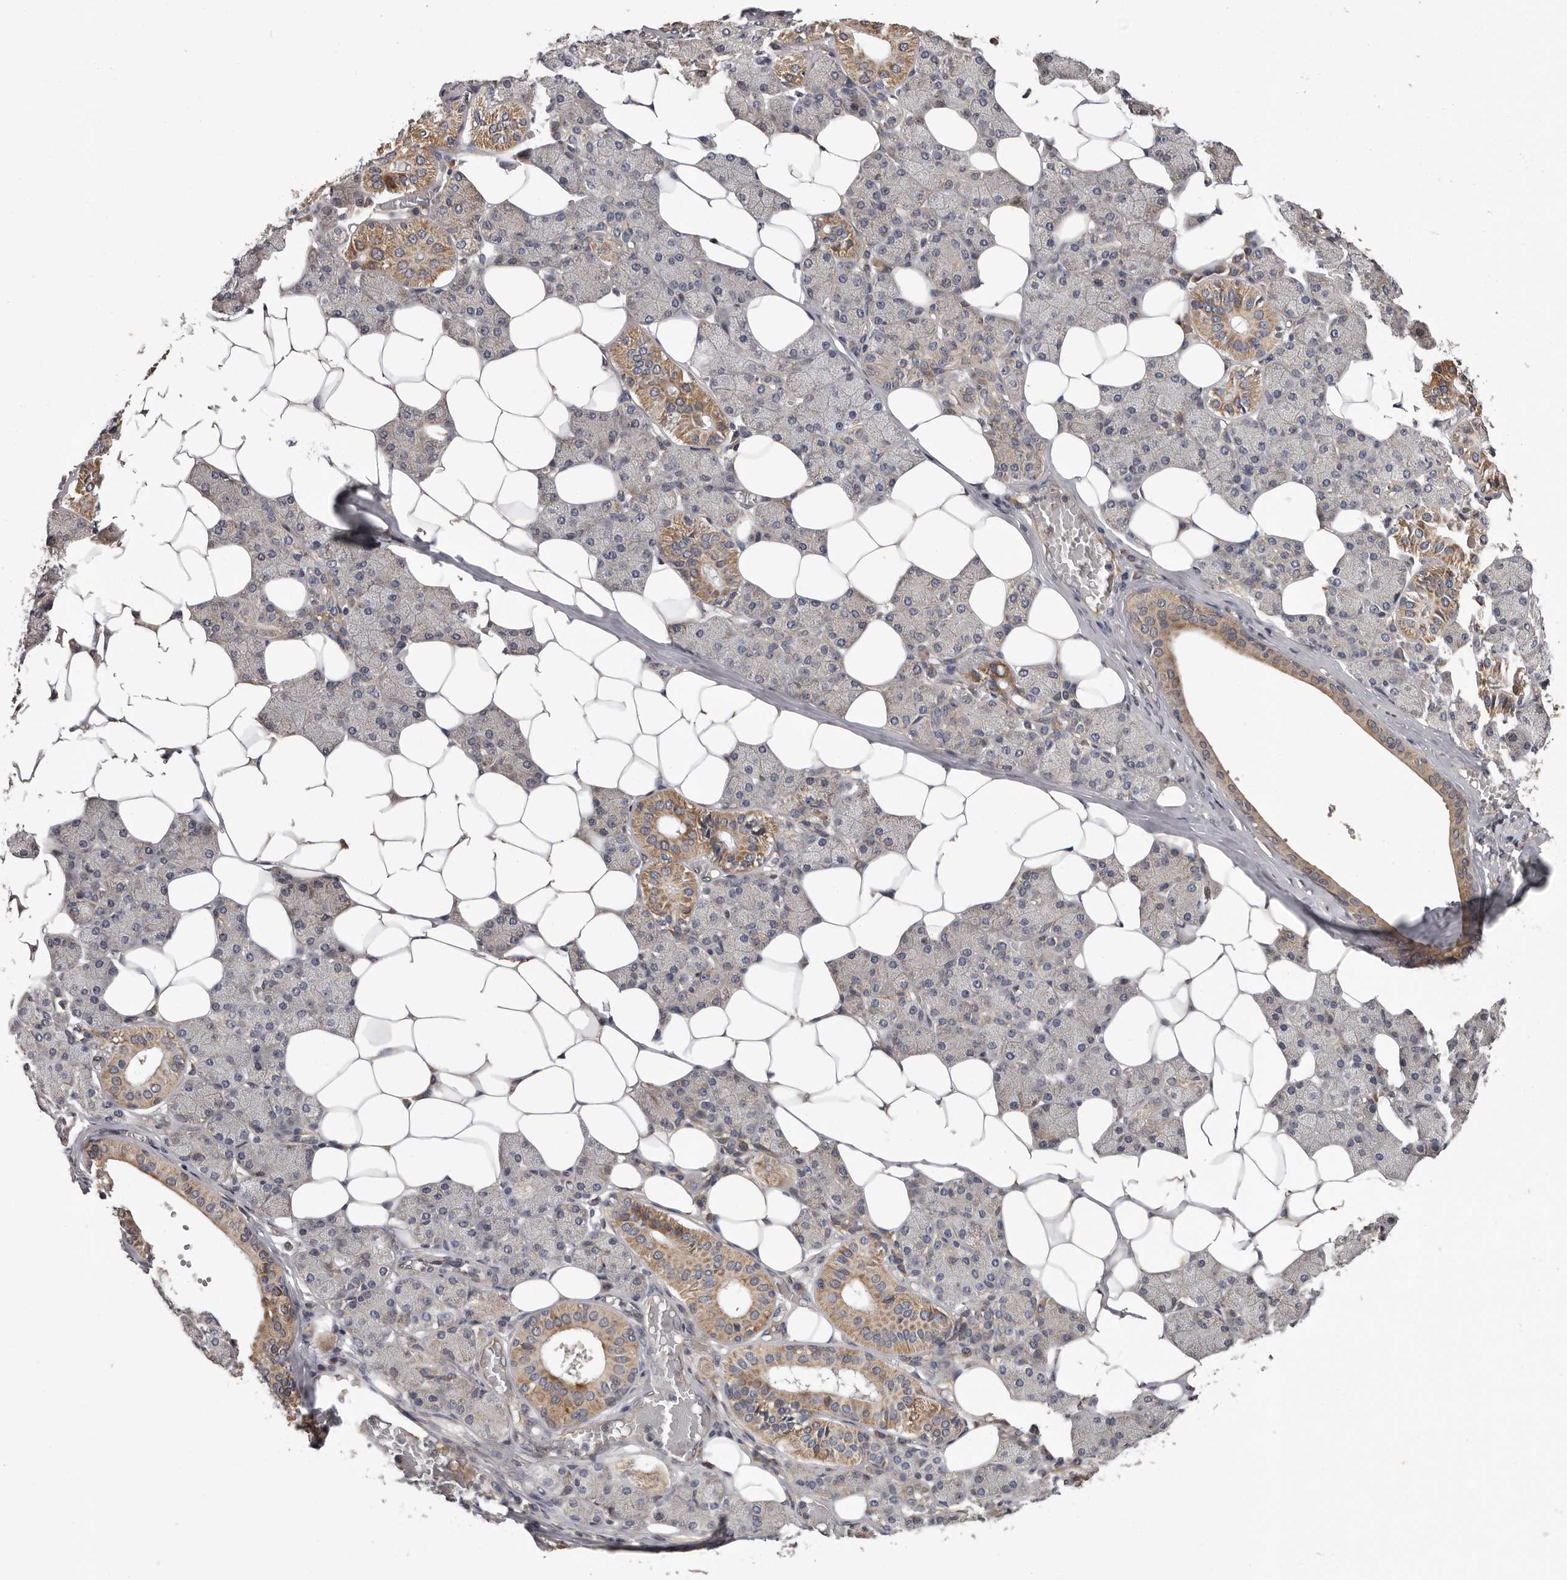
{"staining": {"intensity": "moderate", "quantity": "25%-75%", "location": "cytoplasmic/membranous"}, "tissue": "salivary gland", "cell_type": "Glandular cells", "image_type": "normal", "snomed": [{"axis": "morphology", "description": "Normal tissue, NOS"}, {"axis": "topography", "description": "Salivary gland"}], "caption": "Moderate cytoplasmic/membranous staining for a protein is seen in approximately 25%-75% of glandular cells of unremarkable salivary gland using immunohistochemistry.", "gene": "VPS37A", "patient": {"sex": "female", "age": 33}}